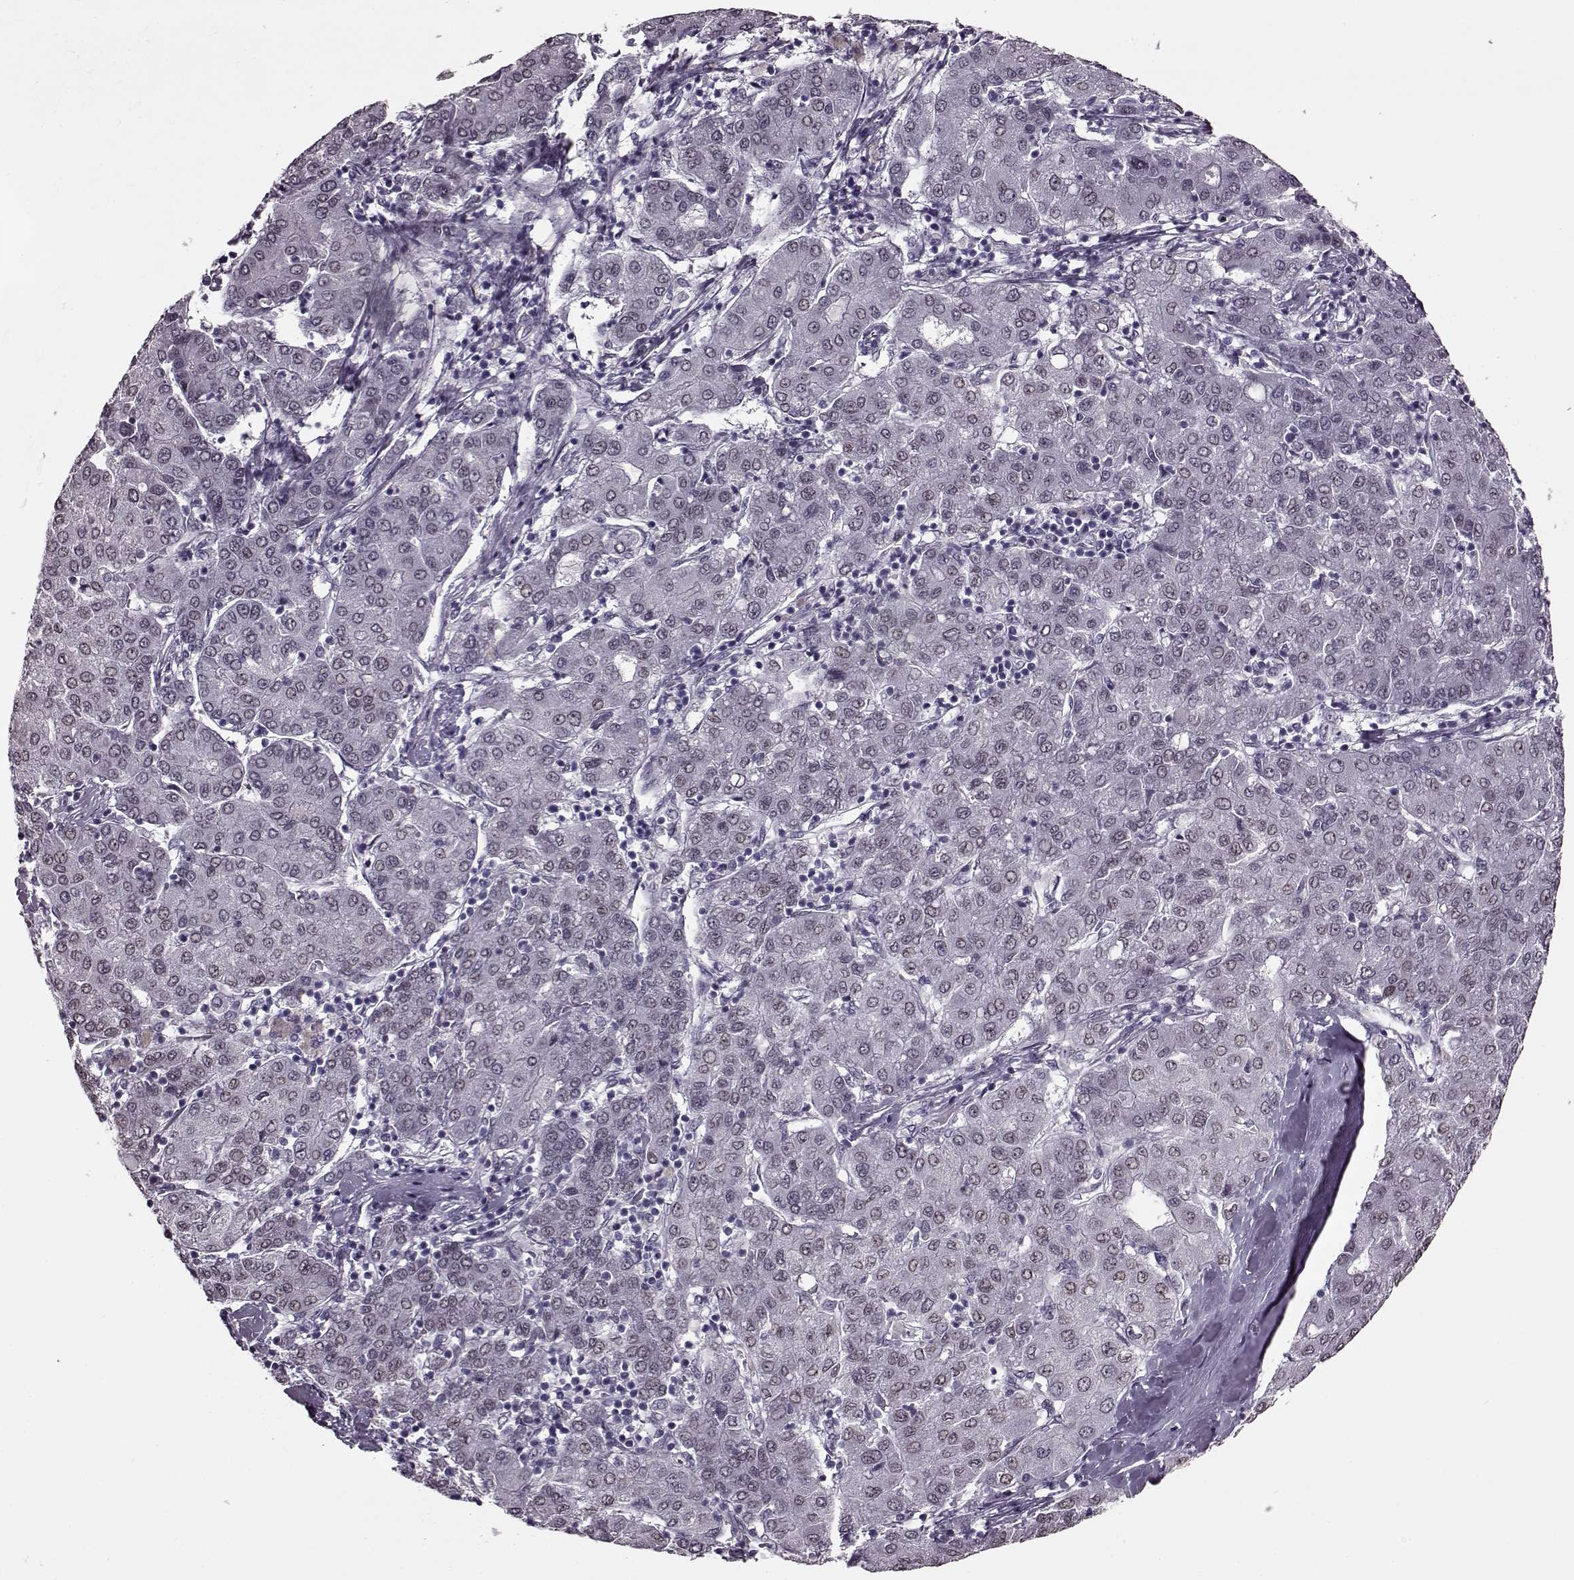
{"staining": {"intensity": "negative", "quantity": "none", "location": "none"}, "tissue": "liver cancer", "cell_type": "Tumor cells", "image_type": "cancer", "snomed": [{"axis": "morphology", "description": "Carcinoma, Hepatocellular, NOS"}, {"axis": "topography", "description": "Liver"}], "caption": "This is an immunohistochemistry image of liver cancer. There is no expression in tumor cells.", "gene": "STX1B", "patient": {"sex": "male", "age": 65}}